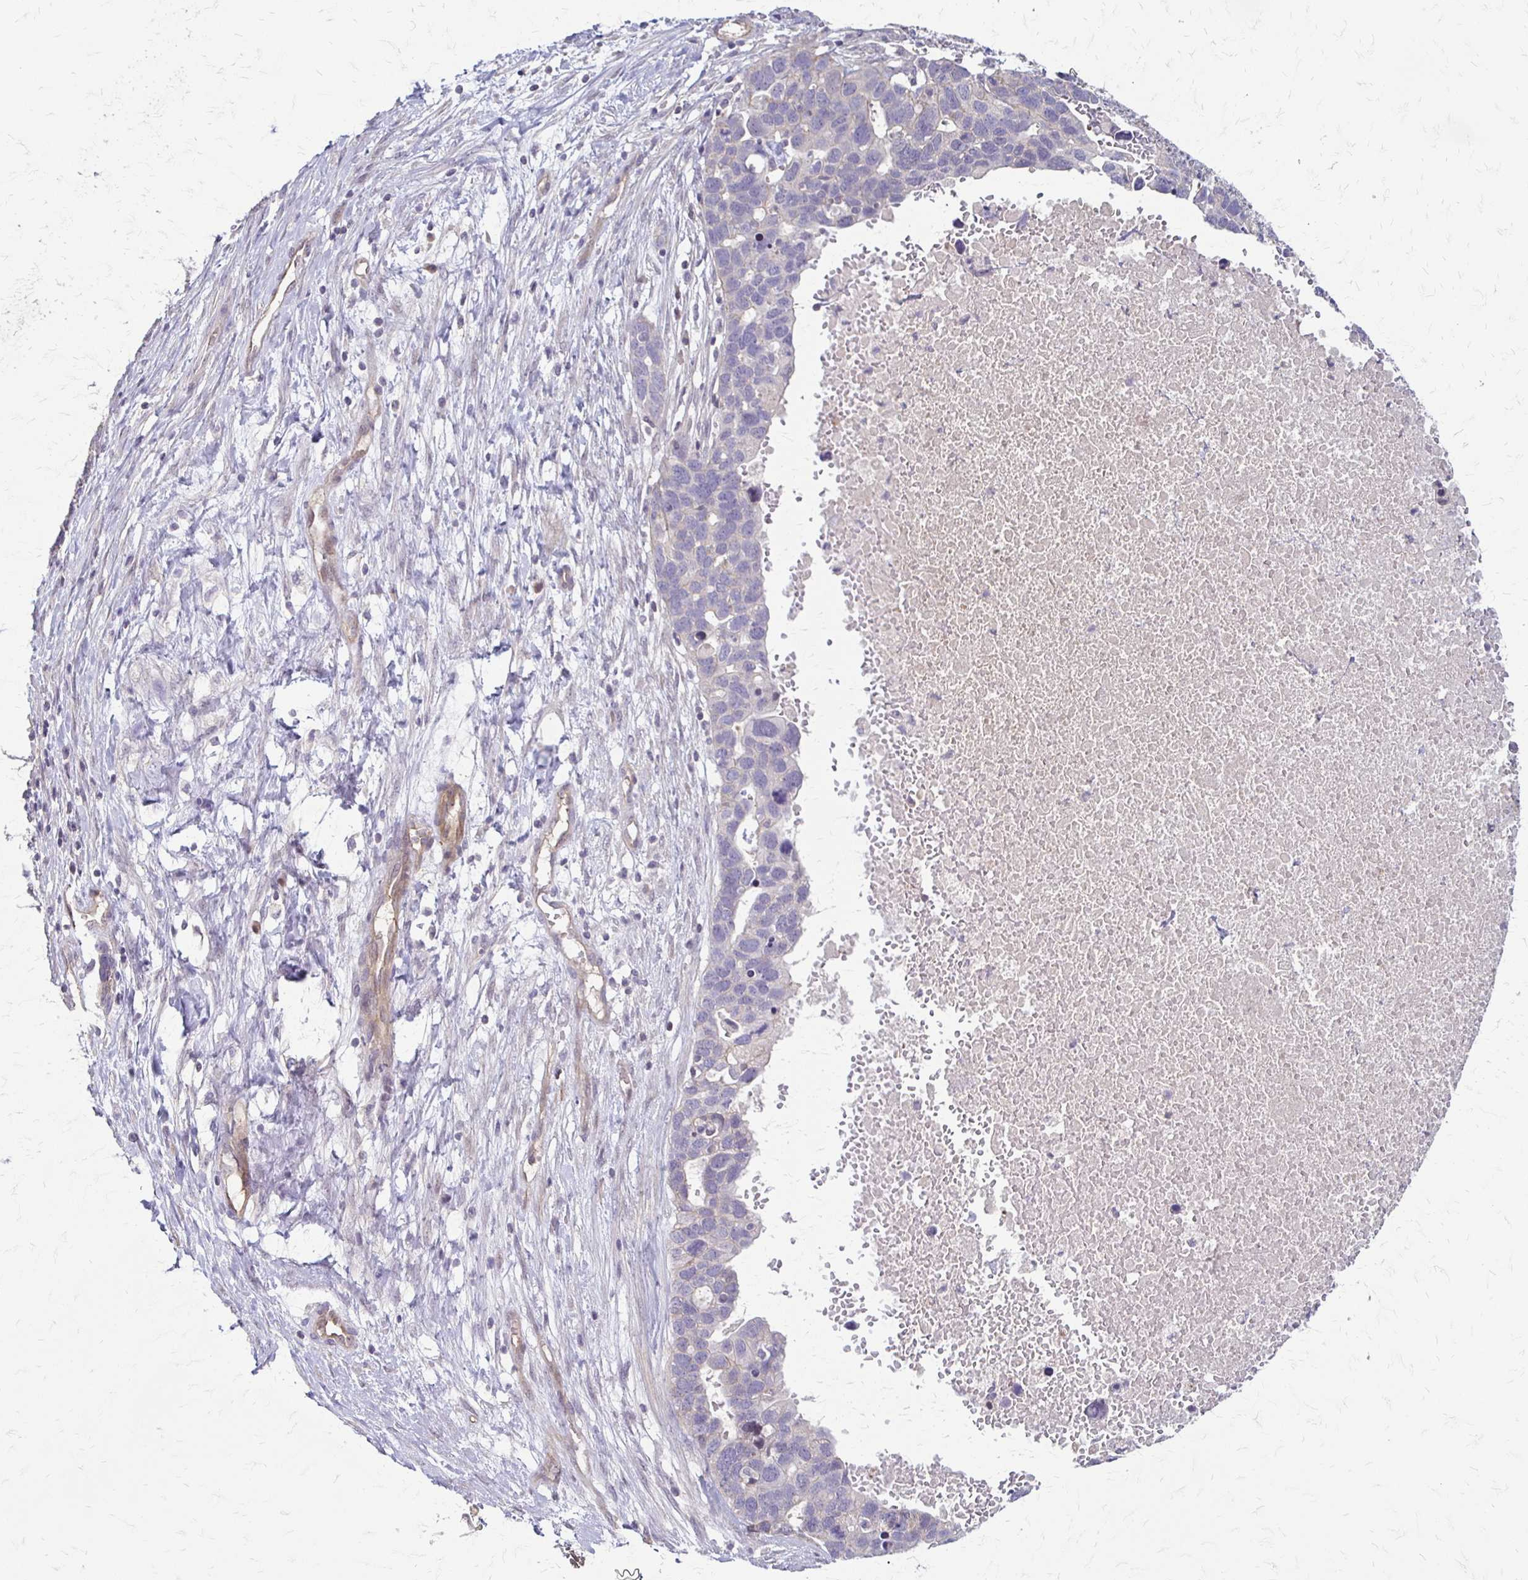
{"staining": {"intensity": "negative", "quantity": "none", "location": "none"}, "tissue": "ovarian cancer", "cell_type": "Tumor cells", "image_type": "cancer", "snomed": [{"axis": "morphology", "description": "Cystadenocarcinoma, serous, NOS"}, {"axis": "topography", "description": "Ovary"}], "caption": "The immunohistochemistry image has no significant positivity in tumor cells of serous cystadenocarcinoma (ovarian) tissue. (Immunohistochemistry, brightfield microscopy, high magnification).", "gene": "CFL2", "patient": {"sex": "female", "age": 54}}